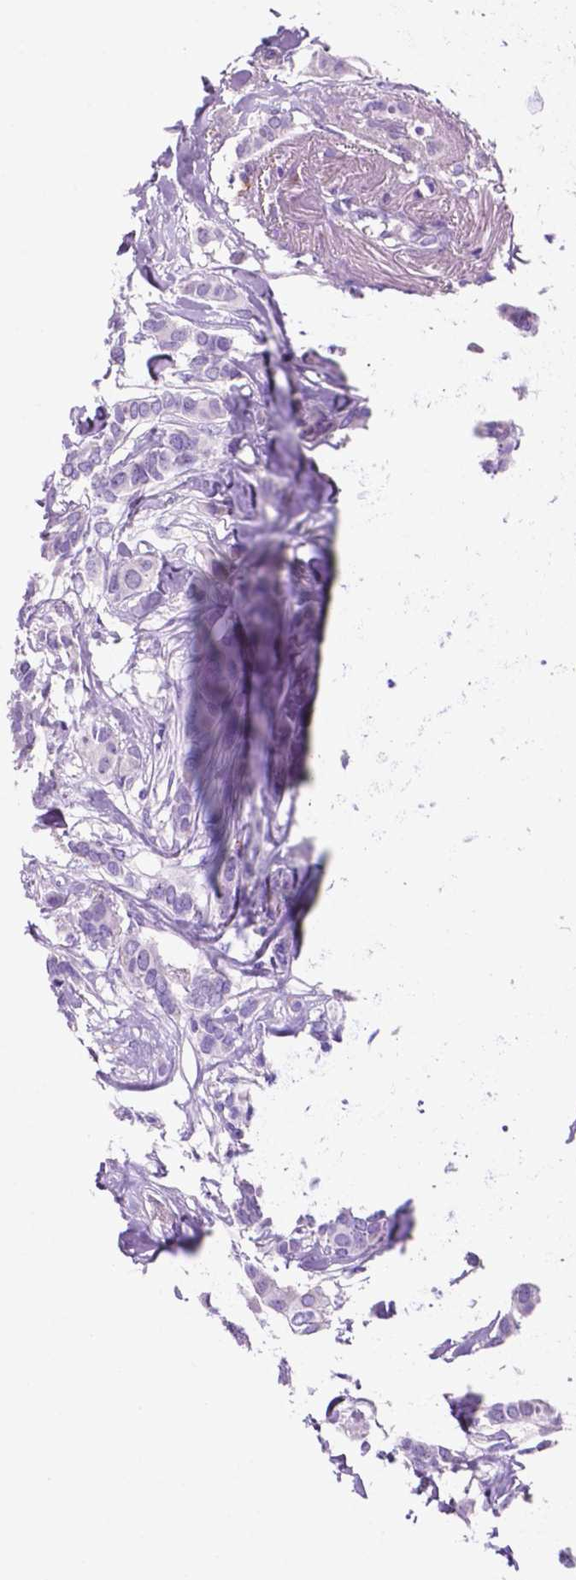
{"staining": {"intensity": "negative", "quantity": "none", "location": "none"}, "tissue": "breast cancer", "cell_type": "Tumor cells", "image_type": "cancer", "snomed": [{"axis": "morphology", "description": "Duct carcinoma"}, {"axis": "topography", "description": "Breast"}], "caption": "Human breast cancer stained for a protein using immunohistochemistry (IHC) displays no positivity in tumor cells.", "gene": "FOXB2", "patient": {"sex": "female", "age": 62}}